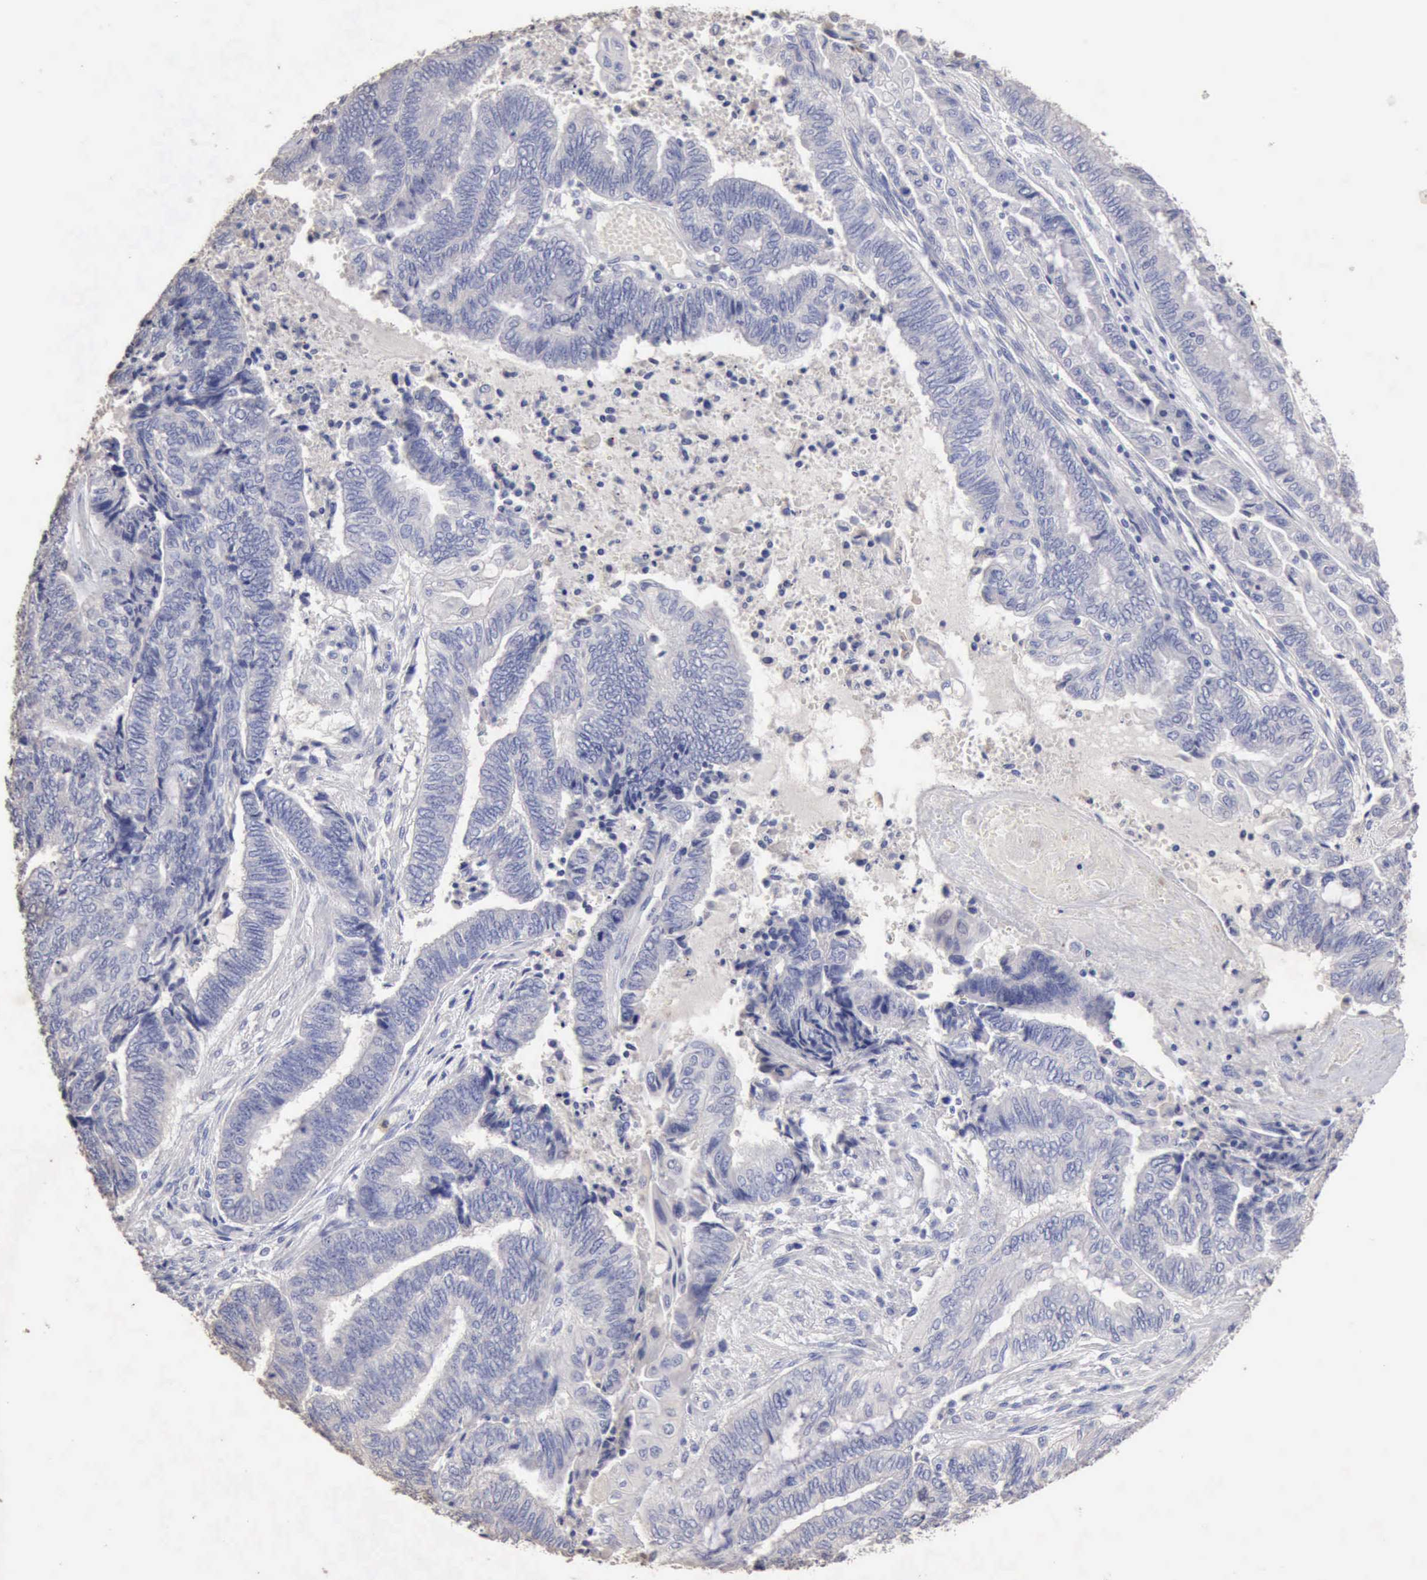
{"staining": {"intensity": "negative", "quantity": "none", "location": "none"}, "tissue": "endometrial cancer", "cell_type": "Tumor cells", "image_type": "cancer", "snomed": [{"axis": "morphology", "description": "Adenocarcinoma, NOS"}, {"axis": "topography", "description": "Uterus"}, {"axis": "topography", "description": "Endometrium"}], "caption": "A micrograph of endometrial cancer (adenocarcinoma) stained for a protein reveals no brown staining in tumor cells.", "gene": "KRT6B", "patient": {"sex": "female", "age": 70}}